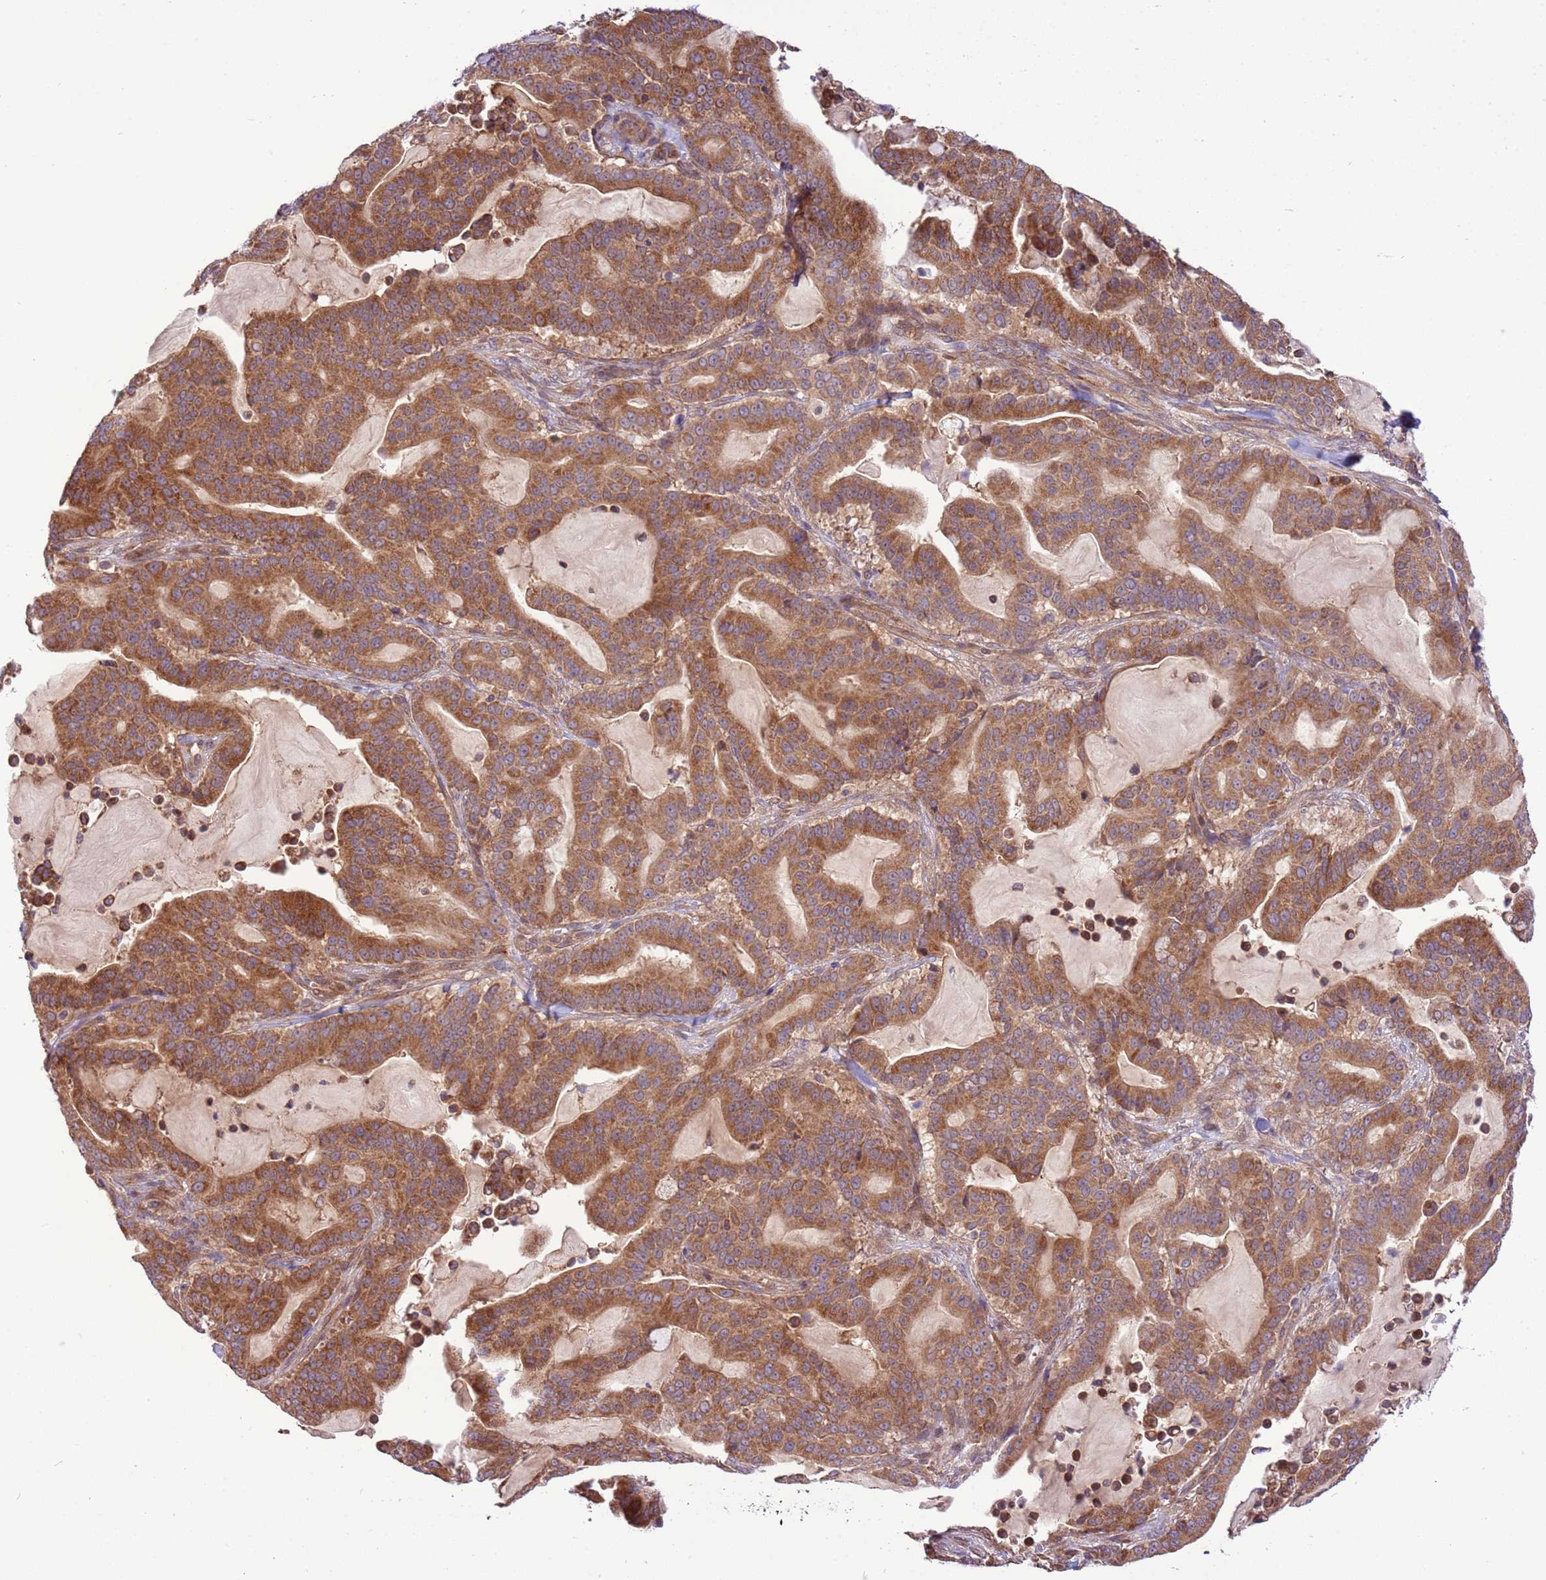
{"staining": {"intensity": "moderate", "quantity": ">75%", "location": "cytoplasmic/membranous"}, "tissue": "pancreatic cancer", "cell_type": "Tumor cells", "image_type": "cancer", "snomed": [{"axis": "morphology", "description": "Adenocarcinoma, NOS"}, {"axis": "topography", "description": "Pancreas"}], "caption": "Immunohistochemical staining of adenocarcinoma (pancreatic) demonstrates medium levels of moderate cytoplasmic/membranous staining in about >75% of tumor cells.", "gene": "SCARA3", "patient": {"sex": "male", "age": 63}}